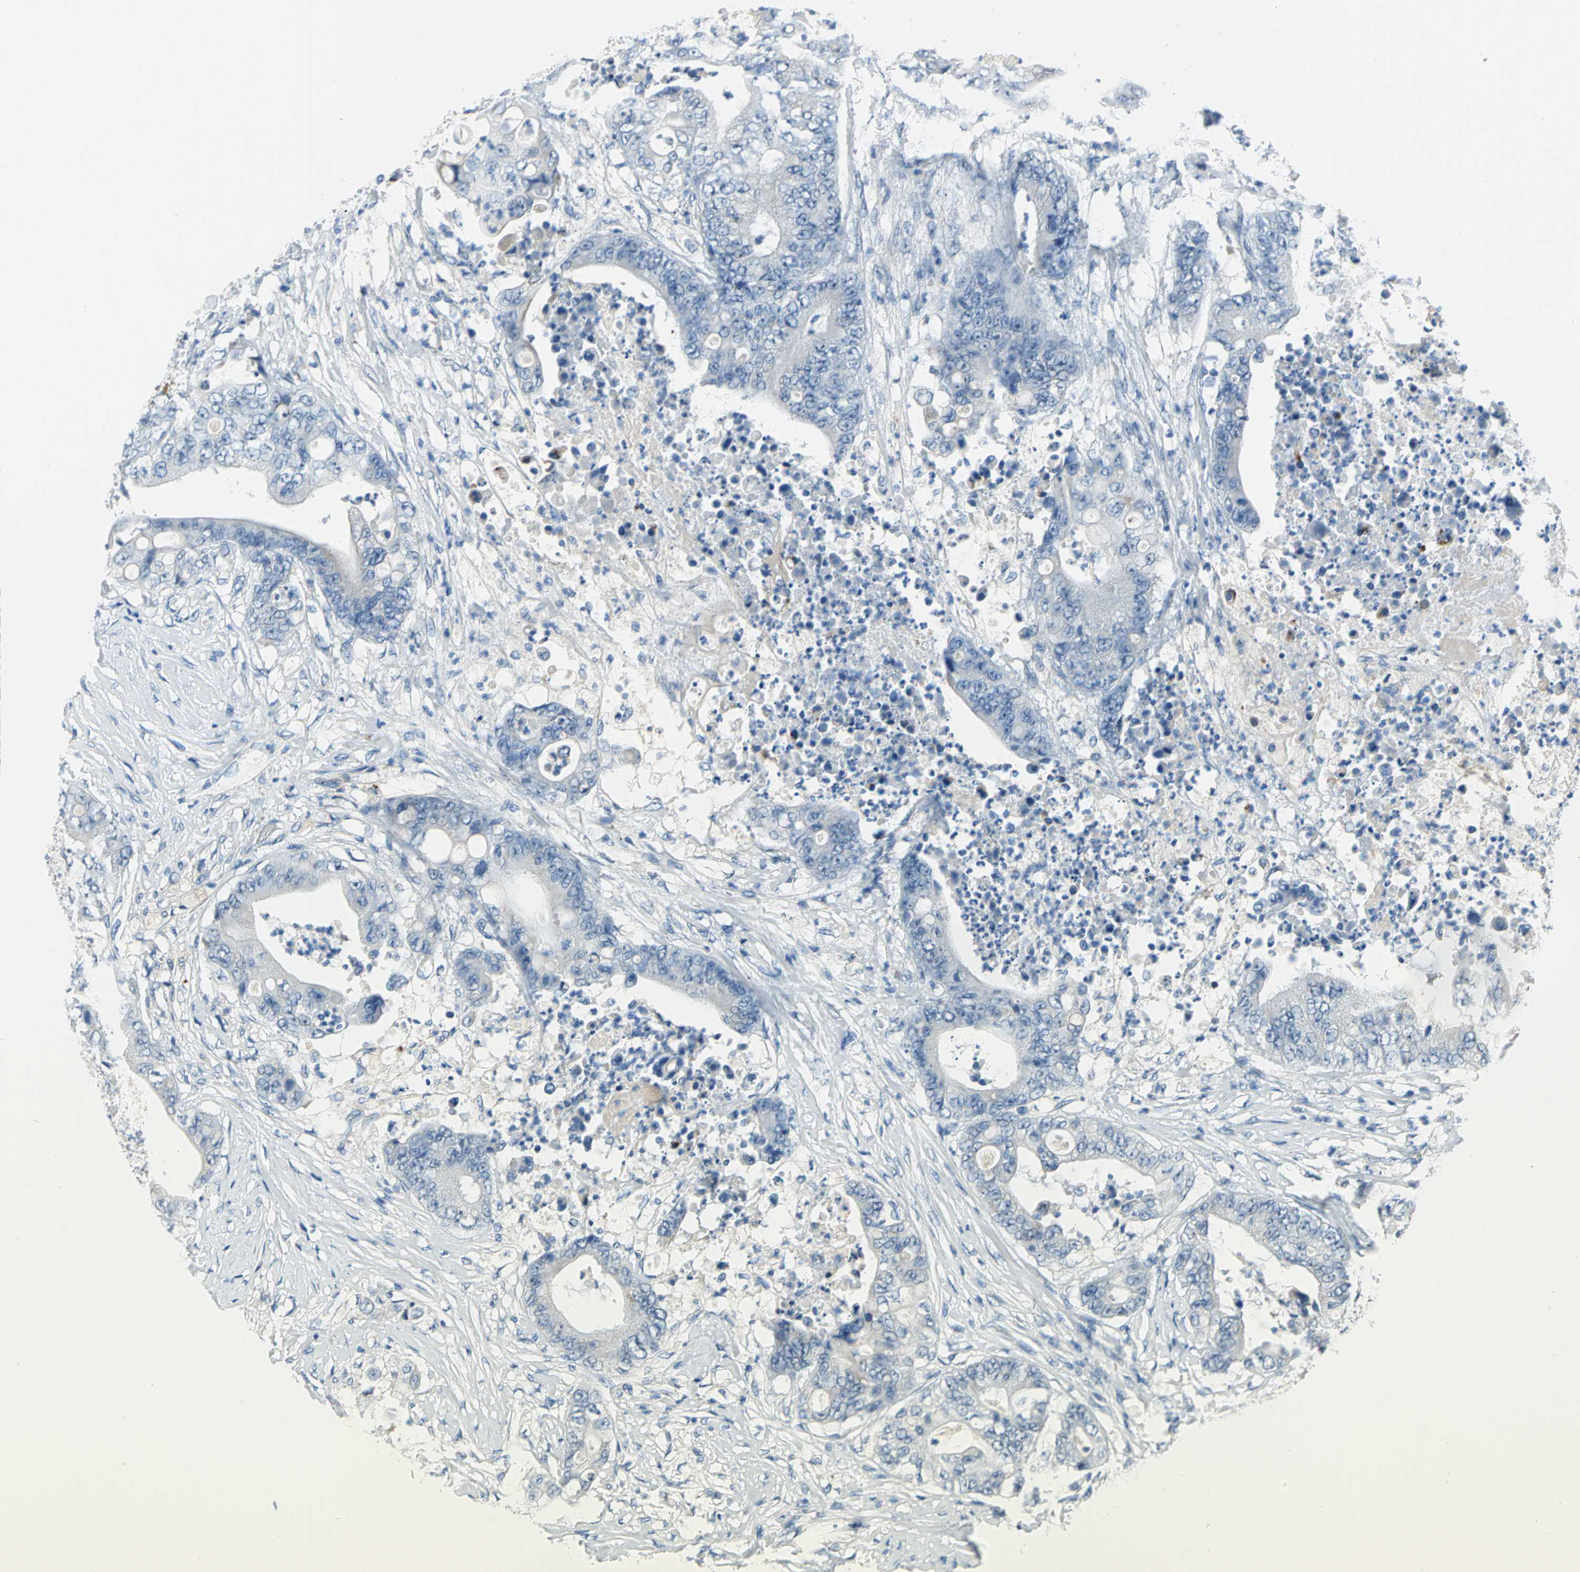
{"staining": {"intensity": "negative", "quantity": "none", "location": "none"}, "tissue": "stomach cancer", "cell_type": "Tumor cells", "image_type": "cancer", "snomed": [{"axis": "morphology", "description": "Adenocarcinoma, NOS"}, {"axis": "topography", "description": "Stomach"}], "caption": "IHC histopathology image of human adenocarcinoma (stomach) stained for a protein (brown), which demonstrates no expression in tumor cells.", "gene": "MUC4", "patient": {"sex": "female", "age": 73}}